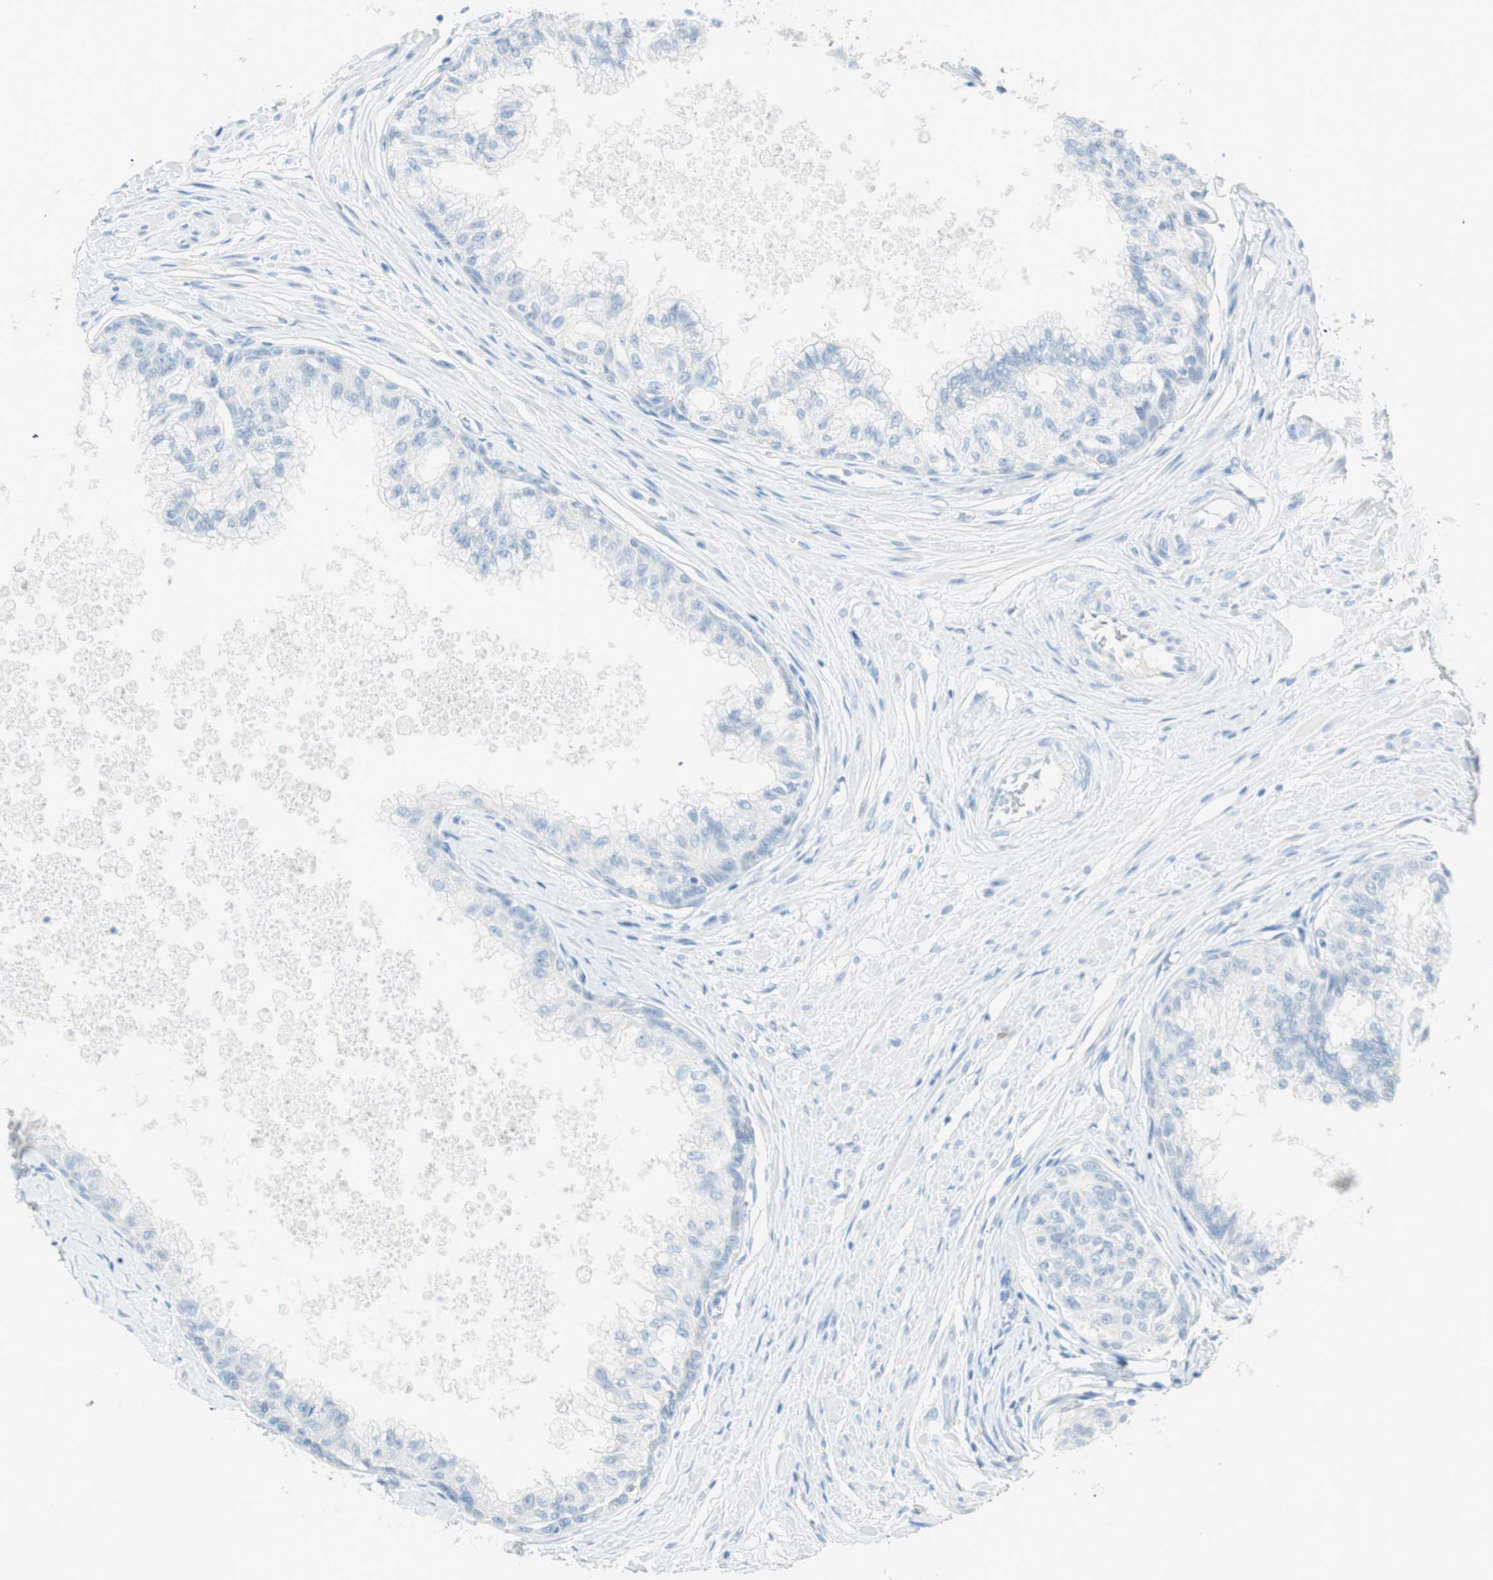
{"staining": {"intensity": "negative", "quantity": "none", "location": "none"}, "tissue": "prostate", "cell_type": "Glandular cells", "image_type": "normal", "snomed": [{"axis": "morphology", "description": "Normal tissue, NOS"}, {"axis": "topography", "description": "Prostate"}, {"axis": "topography", "description": "Seminal veicle"}], "caption": "Immunohistochemistry micrograph of benign prostate: human prostate stained with DAB (3,3'-diaminobenzidine) exhibits no significant protein positivity in glandular cells.", "gene": "TNFRSF13C", "patient": {"sex": "male", "age": 60}}